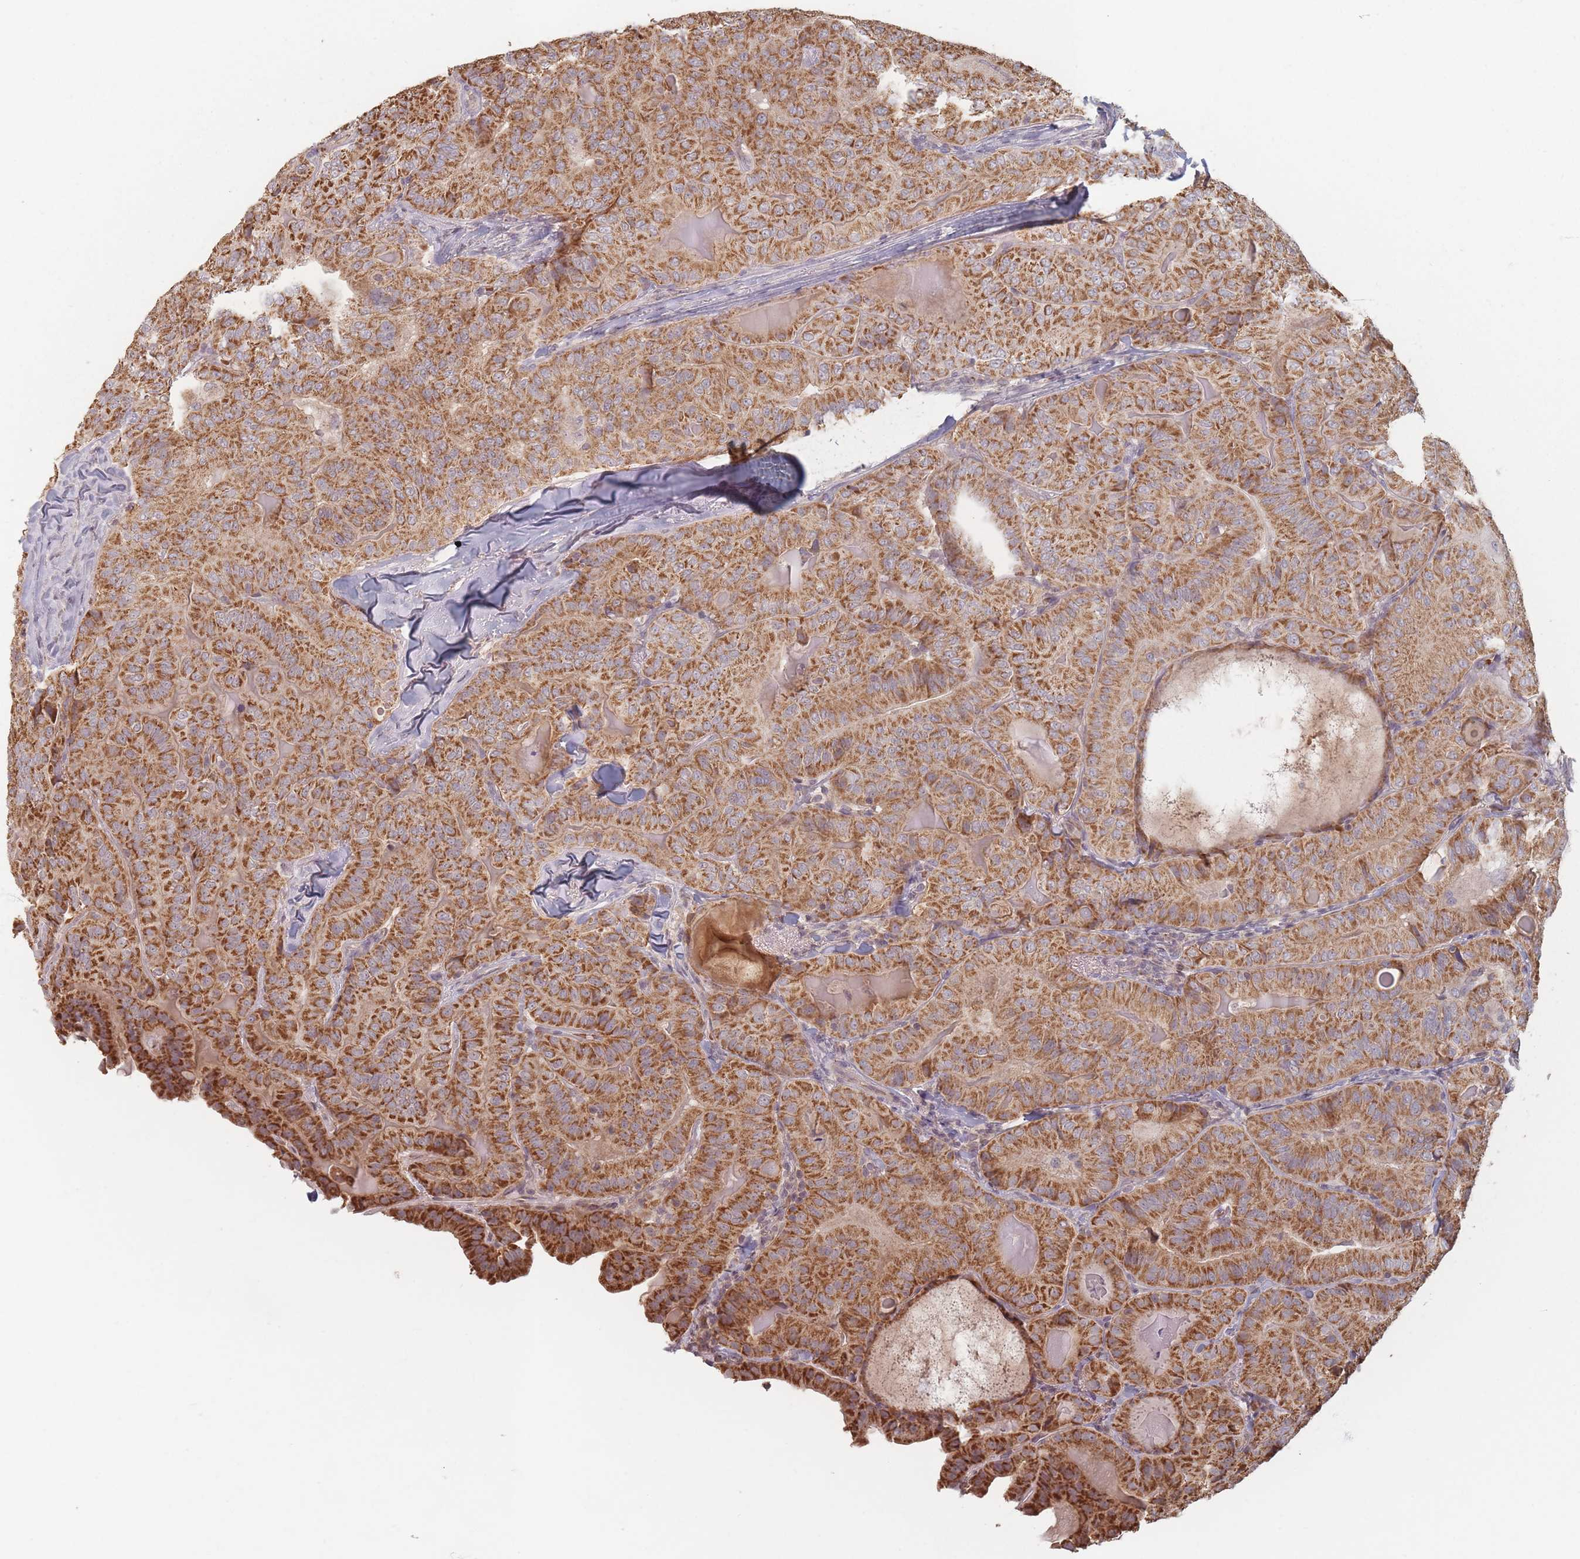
{"staining": {"intensity": "strong", "quantity": ">75%", "location": "cytoplasmic/membranous"}, "tissue": "thyroid cancer", "cell_type": "Tumor cells", "image_type": "cancer", "snomed": [{"axis": "morphology", "description": "Papillary adenocarcinoma, NOS"}, {"axis": "topography", "description": "Thyroid gland"}], "caption": "Thyroid cancer stained with a protein marker reveals strong staining in tumor cells.", "gene": "OR2M4", "patient": {"sex": "female", "age": 68}}